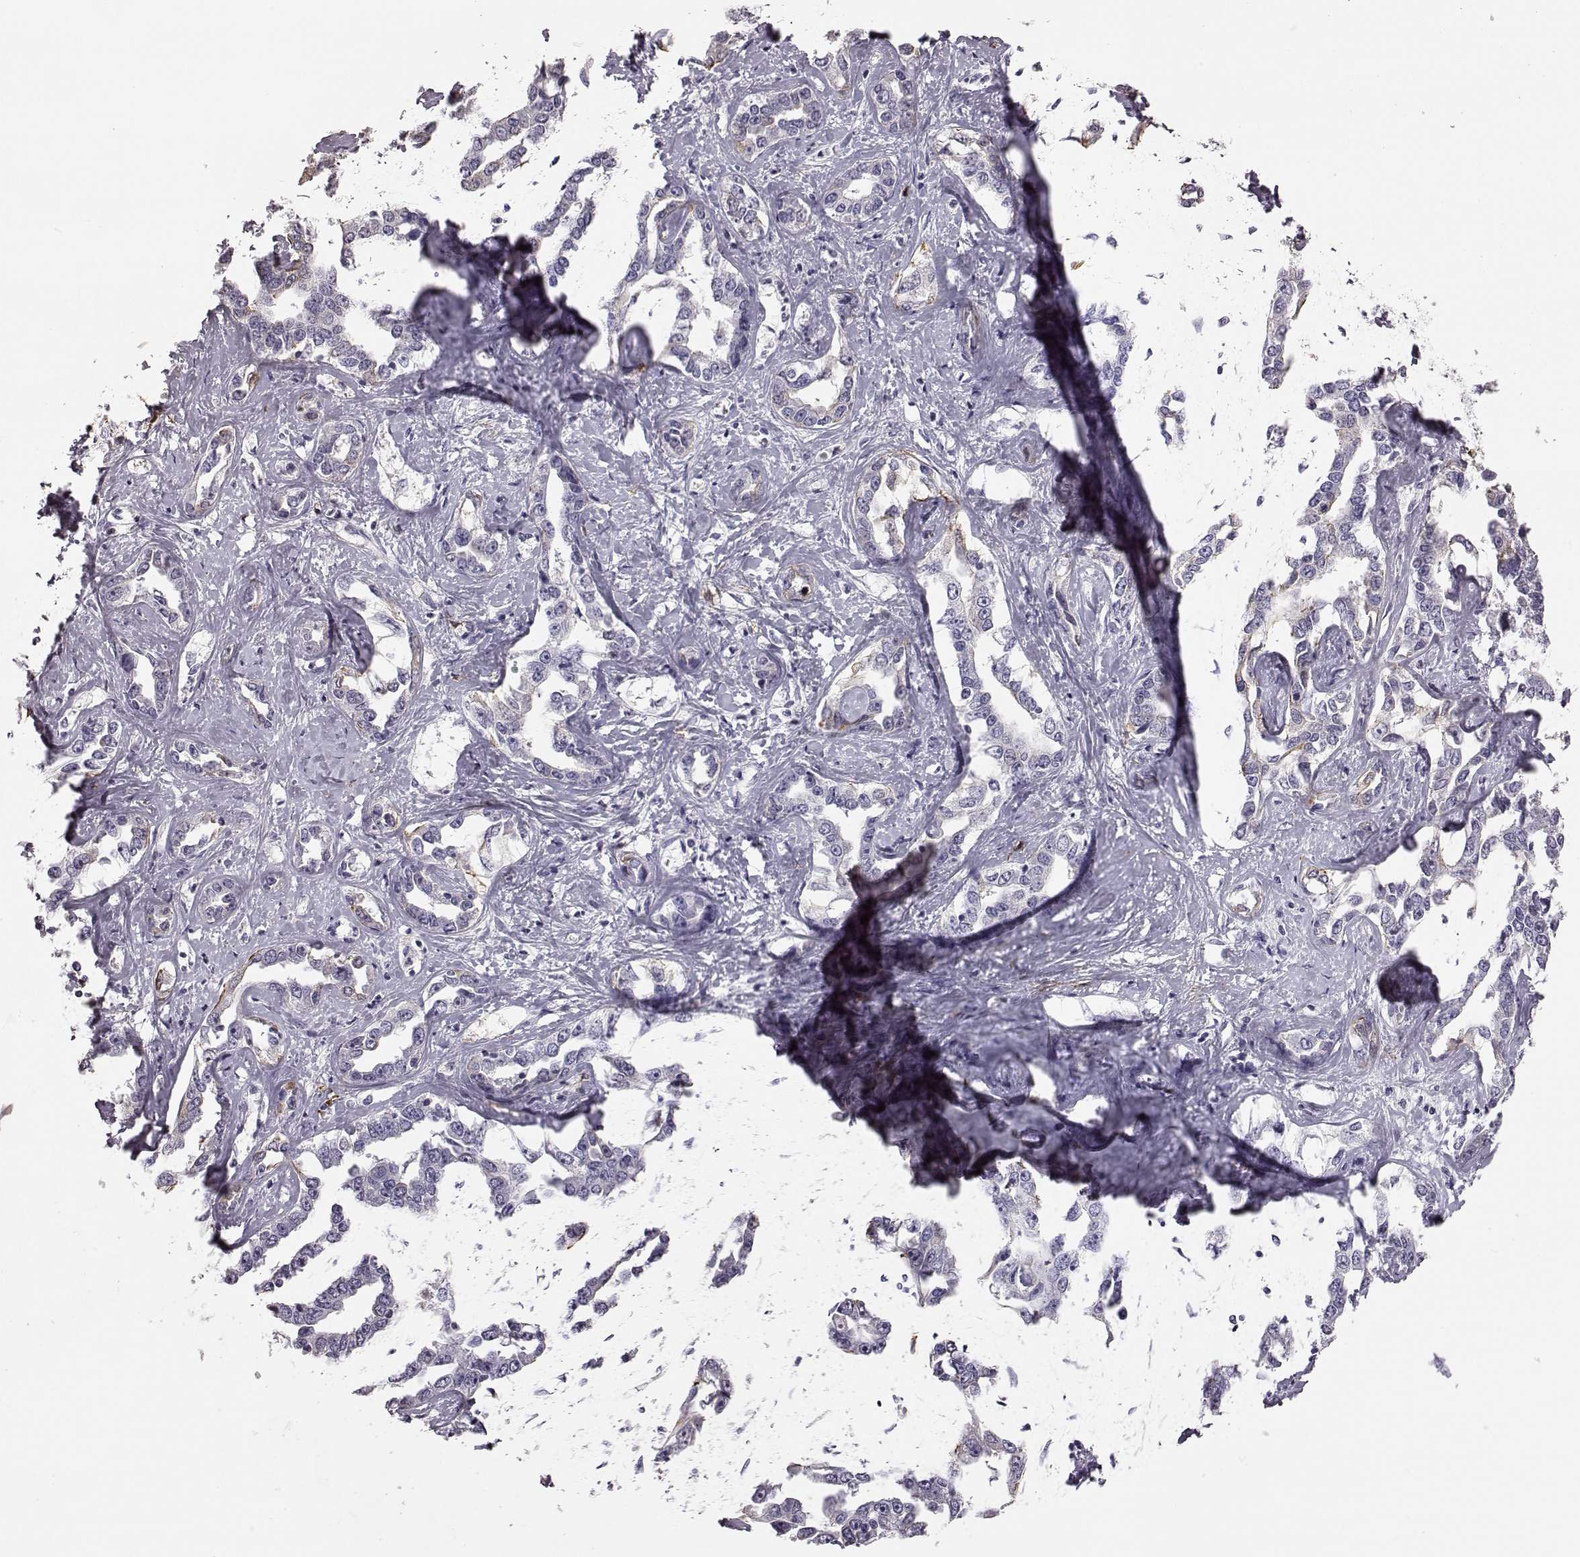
{"staining": {"intensity": "negative", "quantity": "none", "location": "none"}, "tissue": "liver cancer", "cell_type": "Tumor cells", "image_type": "cancer", "snomed": [{"axis": "morphology", "description": "Cholangiocarcinoma"}, {"axis": "topography", "description": "Liver"}], "caption": "Immunohistochemistry of liver cancer exhibits no expression in tumor cells. (IHC, brightfield microscopy, high magnification).", "gene": "KRT85", "patient": {"sex": "male", "age": 59}}